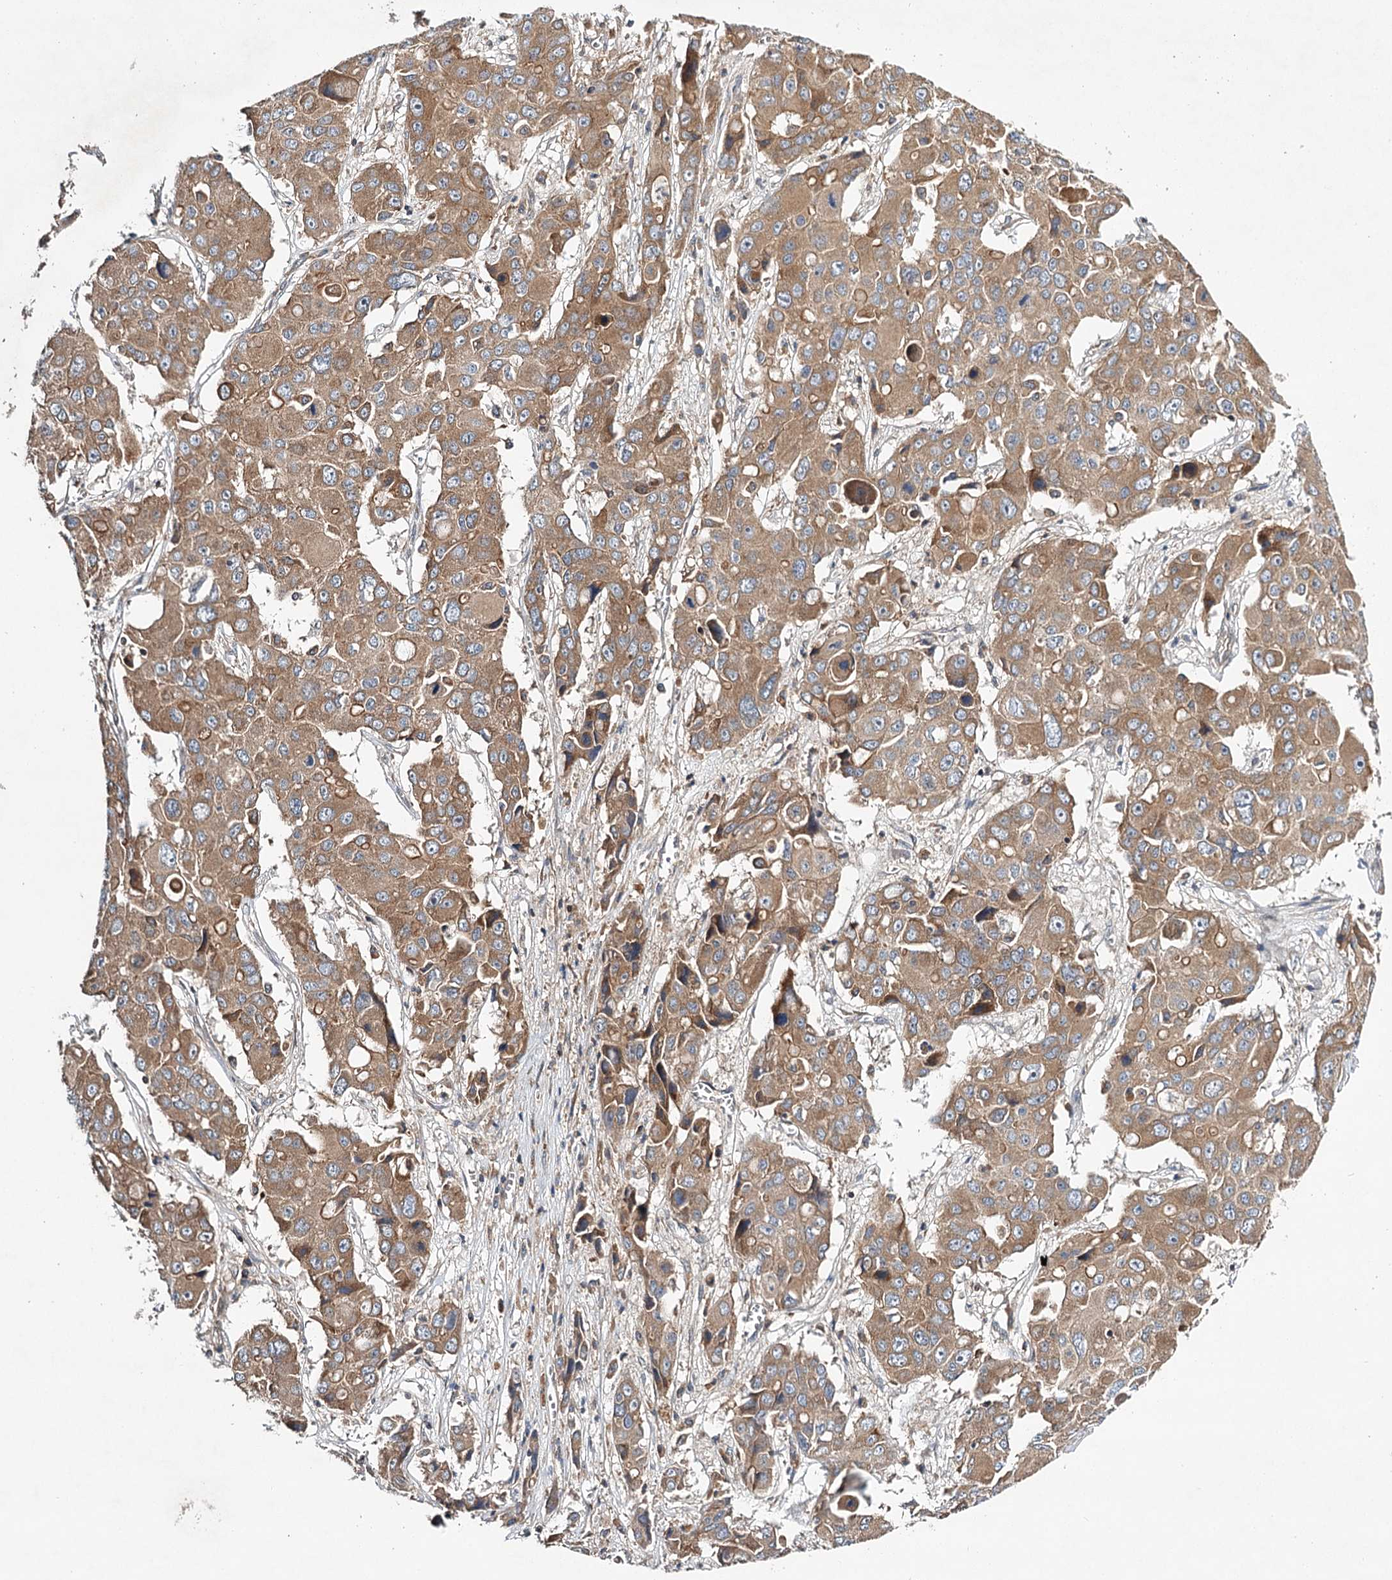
{"staining": {"intensity": "moderate", "quantity": ">75%", "location": "cytoplasmic/membranous"}, "tissue": "liver cancer", "cell_type": "Tumor cells", "image_type": "cancer", "snomed": [{"axis": "morphology", "description": "Cholangiocarcinoma"}, {"axis": "topography", "description": "Liver"}], "caption": "IHC (DAB (3,3'-diaminobenzidine)) staining of liver cancer (cholangiocarcinoma) exhibits moderate cytoplasmic/membranous protein expression in approximately >75% of tumor cells.", "gene": "LSS", "patient": {"sex": "male", "age": 67}}